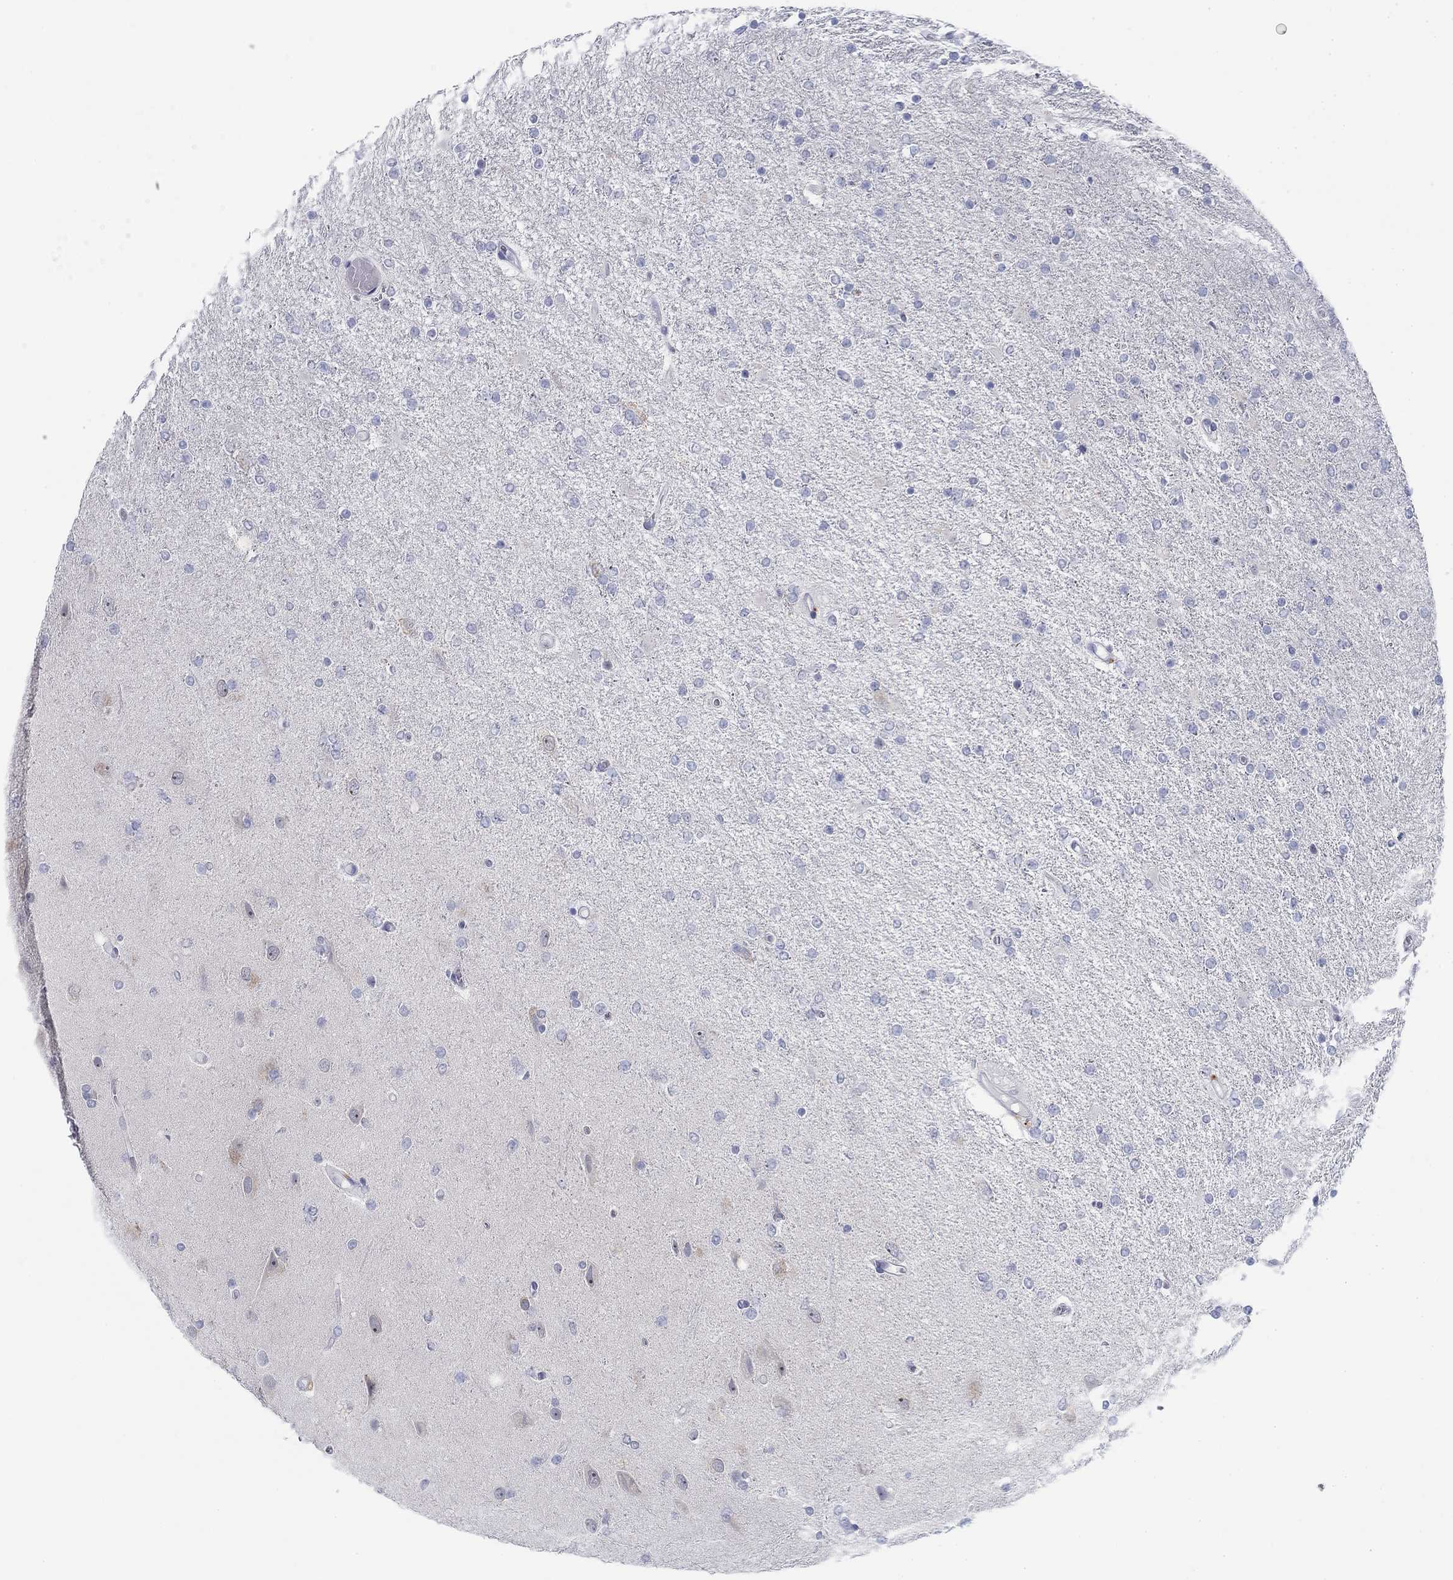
{"staining": {"intensity": "negative", "quantity": "none", "location": "none"}, "tissue": "glioma", "cell_type": "Tumor cells", "image_type": "cancer", "snomed": [{"axis": "morphology", "description": "Glioma, malignant, High grade"}, {"axis": "topography", "description": "Cerebral cortex"}], "caption": "This is an IHC histopathology image of glioma. There is no expression in tumor cells.", "gene": "DNAL1", "patient": {"sex": "male", "age": 70}}